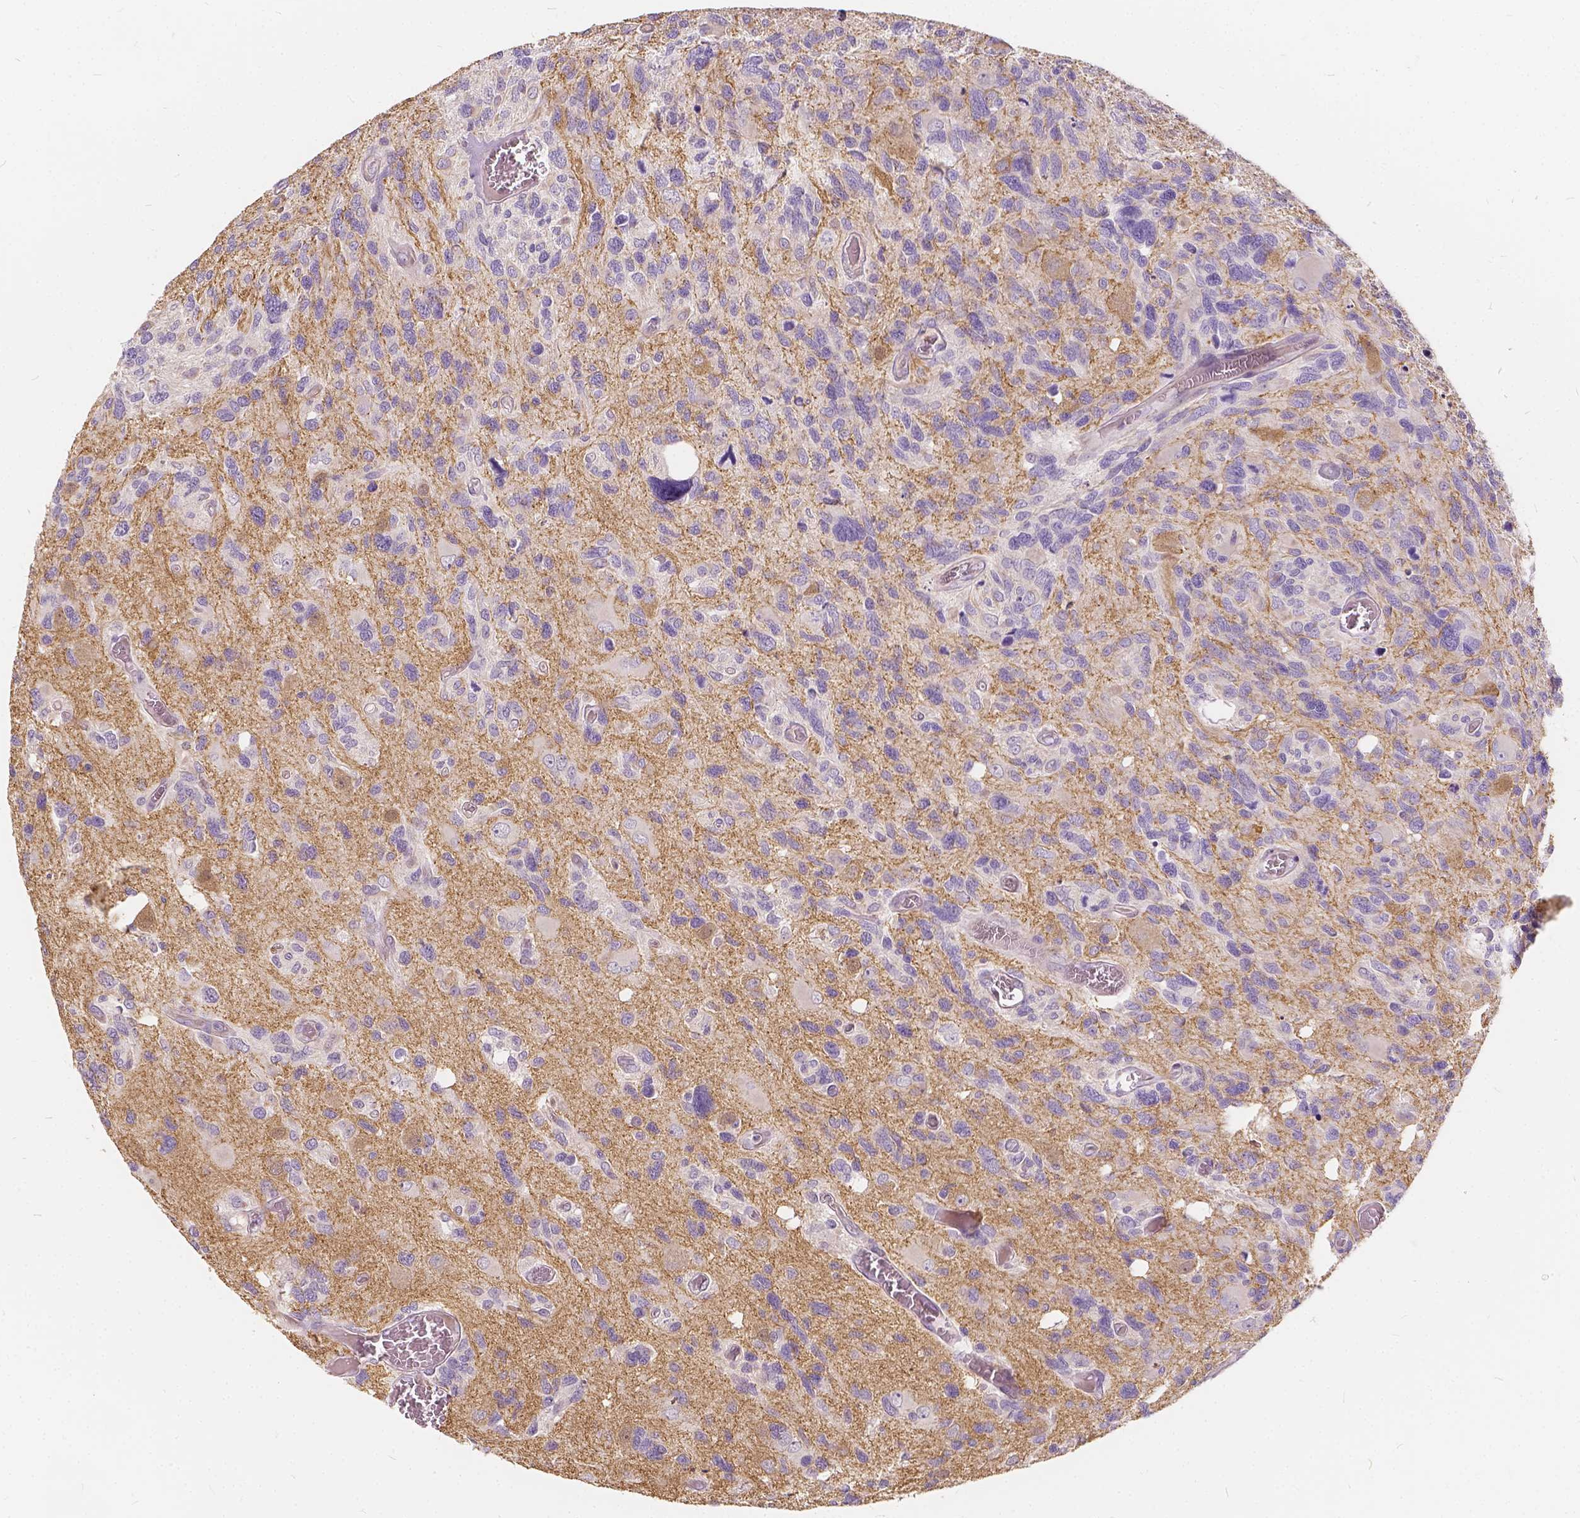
{"staining": {"intensity": "negative", "quantity": "none", "location": "none"}, "tissue": "glioma", "cell_type": "Tumor cells", "image_type": "cancer", "snomed": [{"axis": "morphology", "description": "Glioma, malignant, High grade"}, {"axis": "topography", "description": "Brain"}], "caption": "Immunohistochemistry (IHC) micrograph of glioma stained for a protein (brown), which shows no staining in tumor cells.", "gene": "KIAA0513", "patient": {"sex": "male", "age": 49}}